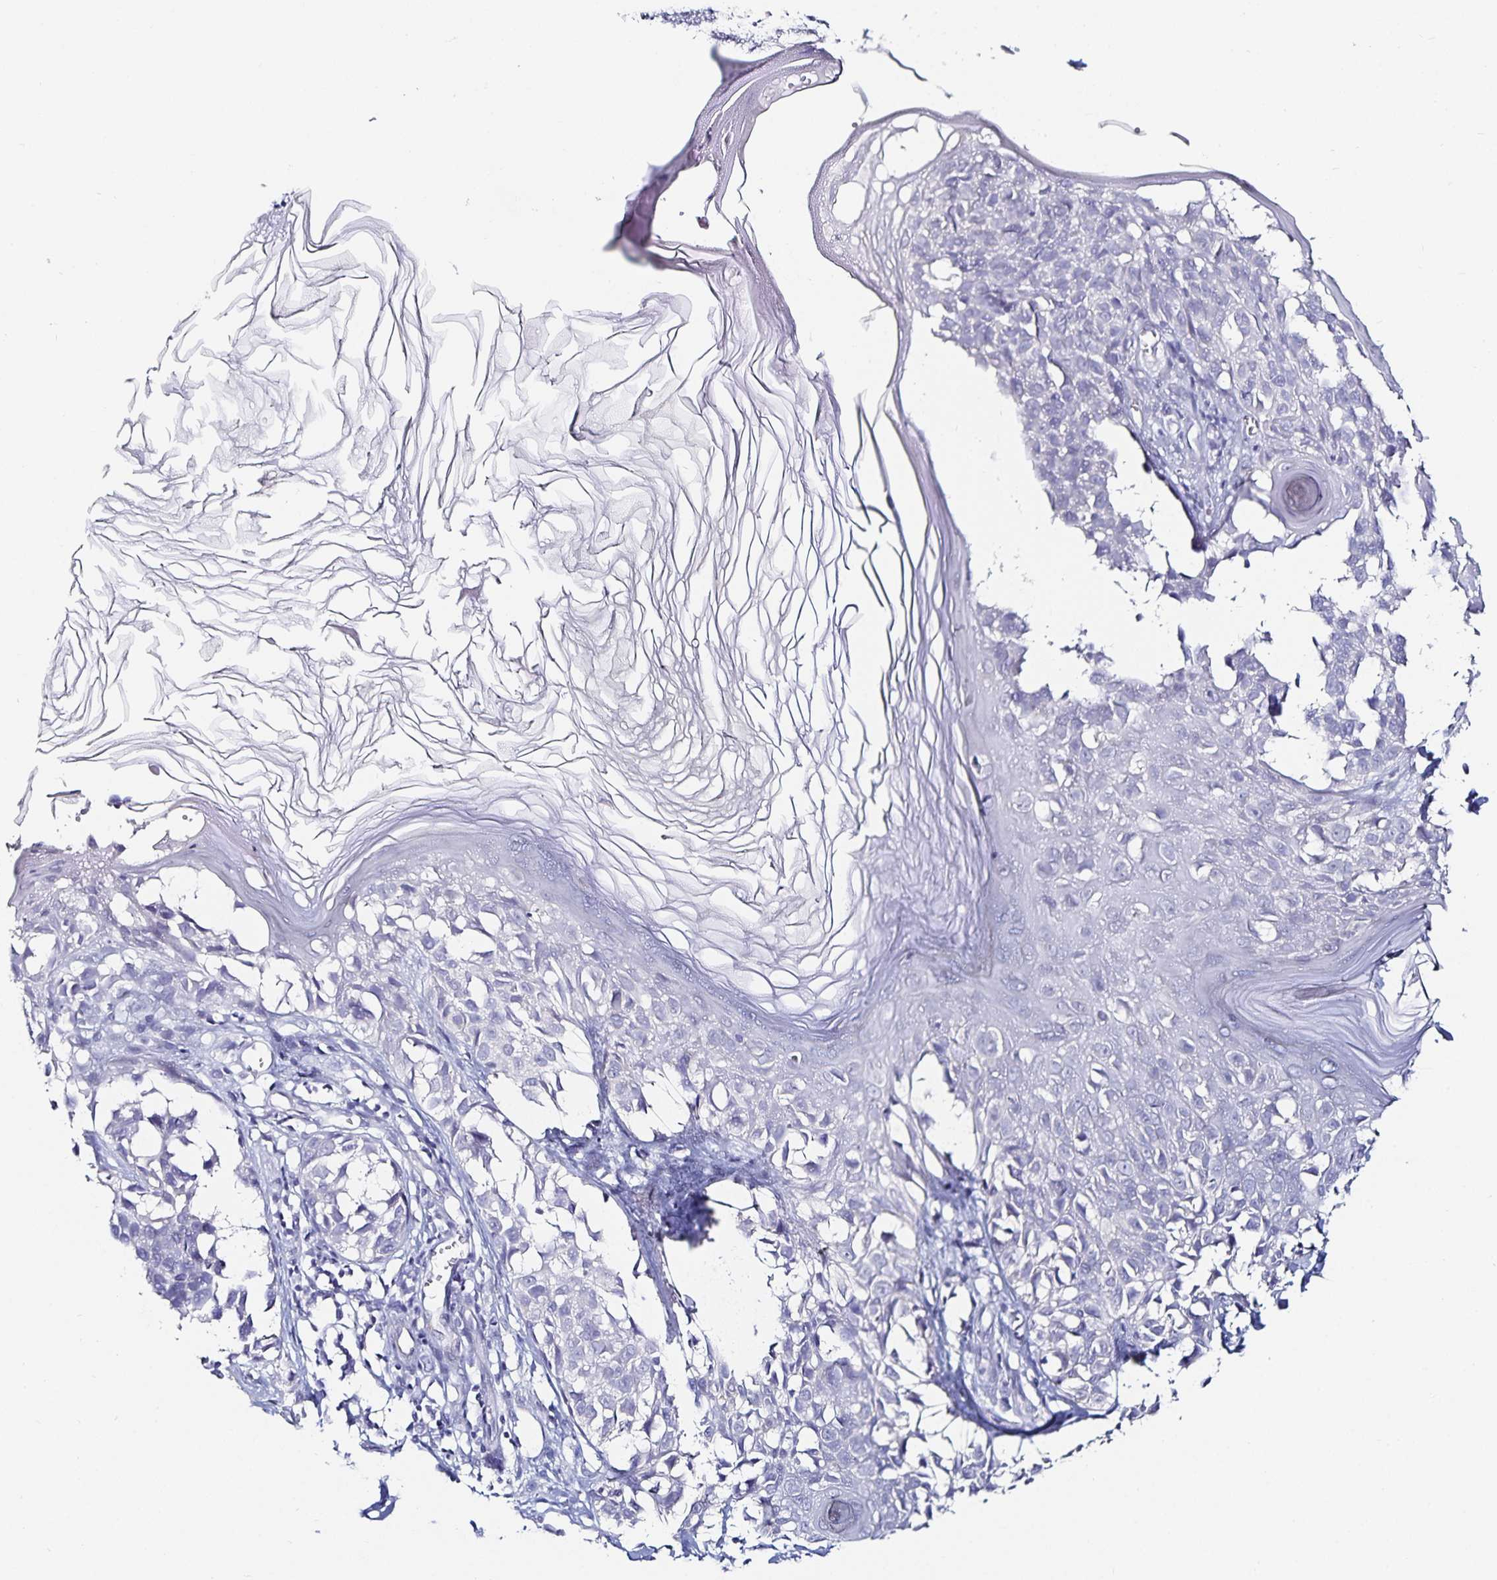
{"staining": {"intensity": "negative", "quantity": "none", "location": "none"}, "tissue": "melanoma", "cell_type": "Tumor cells", "image_type": "cancer", "snomed": [{"axis": "morphology", "description": "Malignant melanoma, NOS"}, {"axis": "topography", "description": "Skin"}], "caption": "High magnification brightfield microscopy of melanoma stained with DAB (brown) and counterstained with hematoxylin (blue): tumor cells show no significant positivity. Nuclei are stained in blue.", "gene": "TSPAN7", "patient": {"sex": "male", "age": 73}}